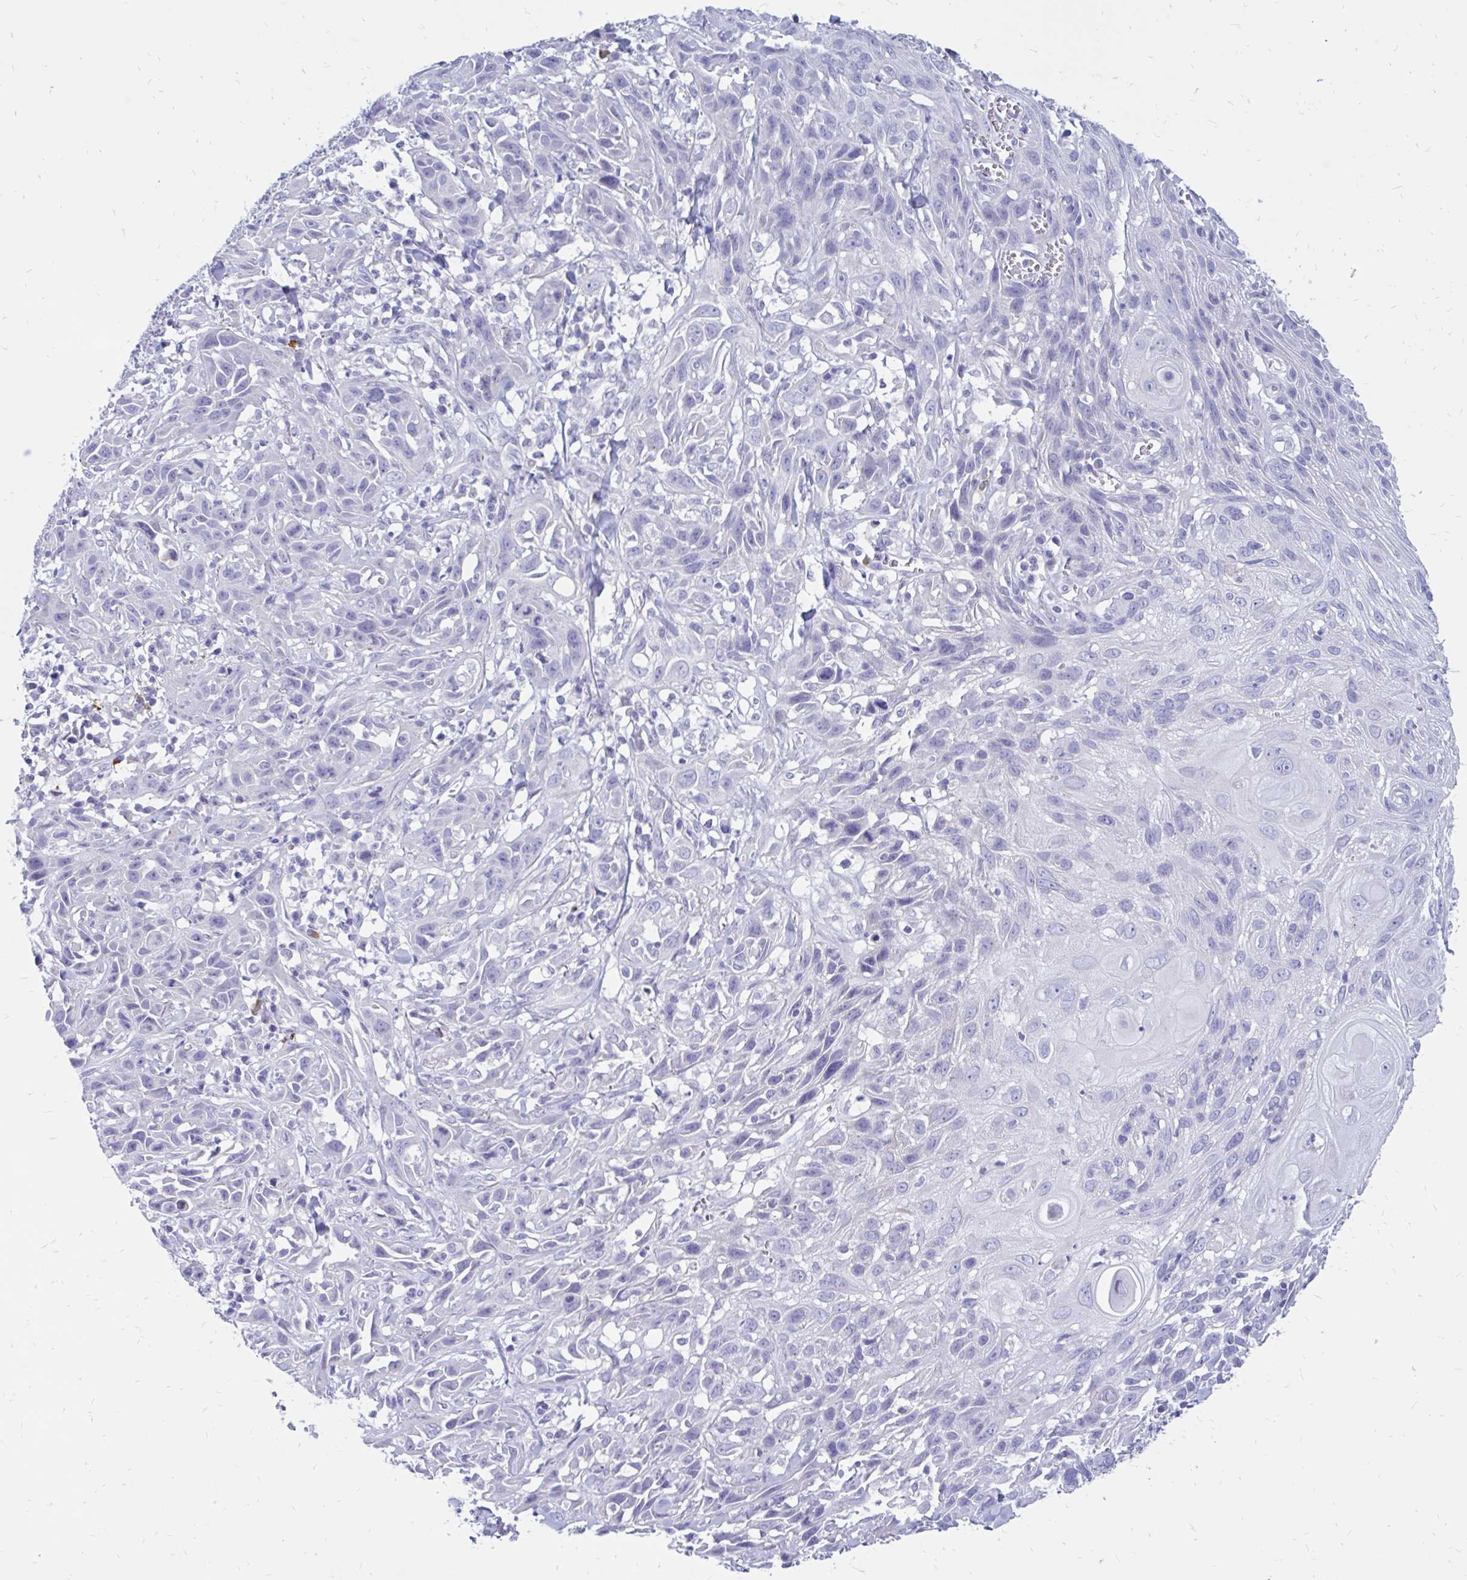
{"staining": {"intensity": "negative", "quantity": "none", "location": "none"}, "tissue": "skin cancer", "cell_type": "Tumor cells", "image_type": "cancer", "snomed": [{"axis": "morphology", "description": "Squamous cell carcinoma, NOS"}, {"axis": "topography", "description": "Skin"}, {"axis": "topography", "description": "Vulva"}], "caption": "An IHC photomicrograph of skin squamous cell carcinoma is shown. There is no staining in tumor cells of skin squamous cell carcinoma. (IHC, brightfield microscopy, high magnification).", "gene": "IGSF5", "patient": {"sex": "female", "age": 83}}